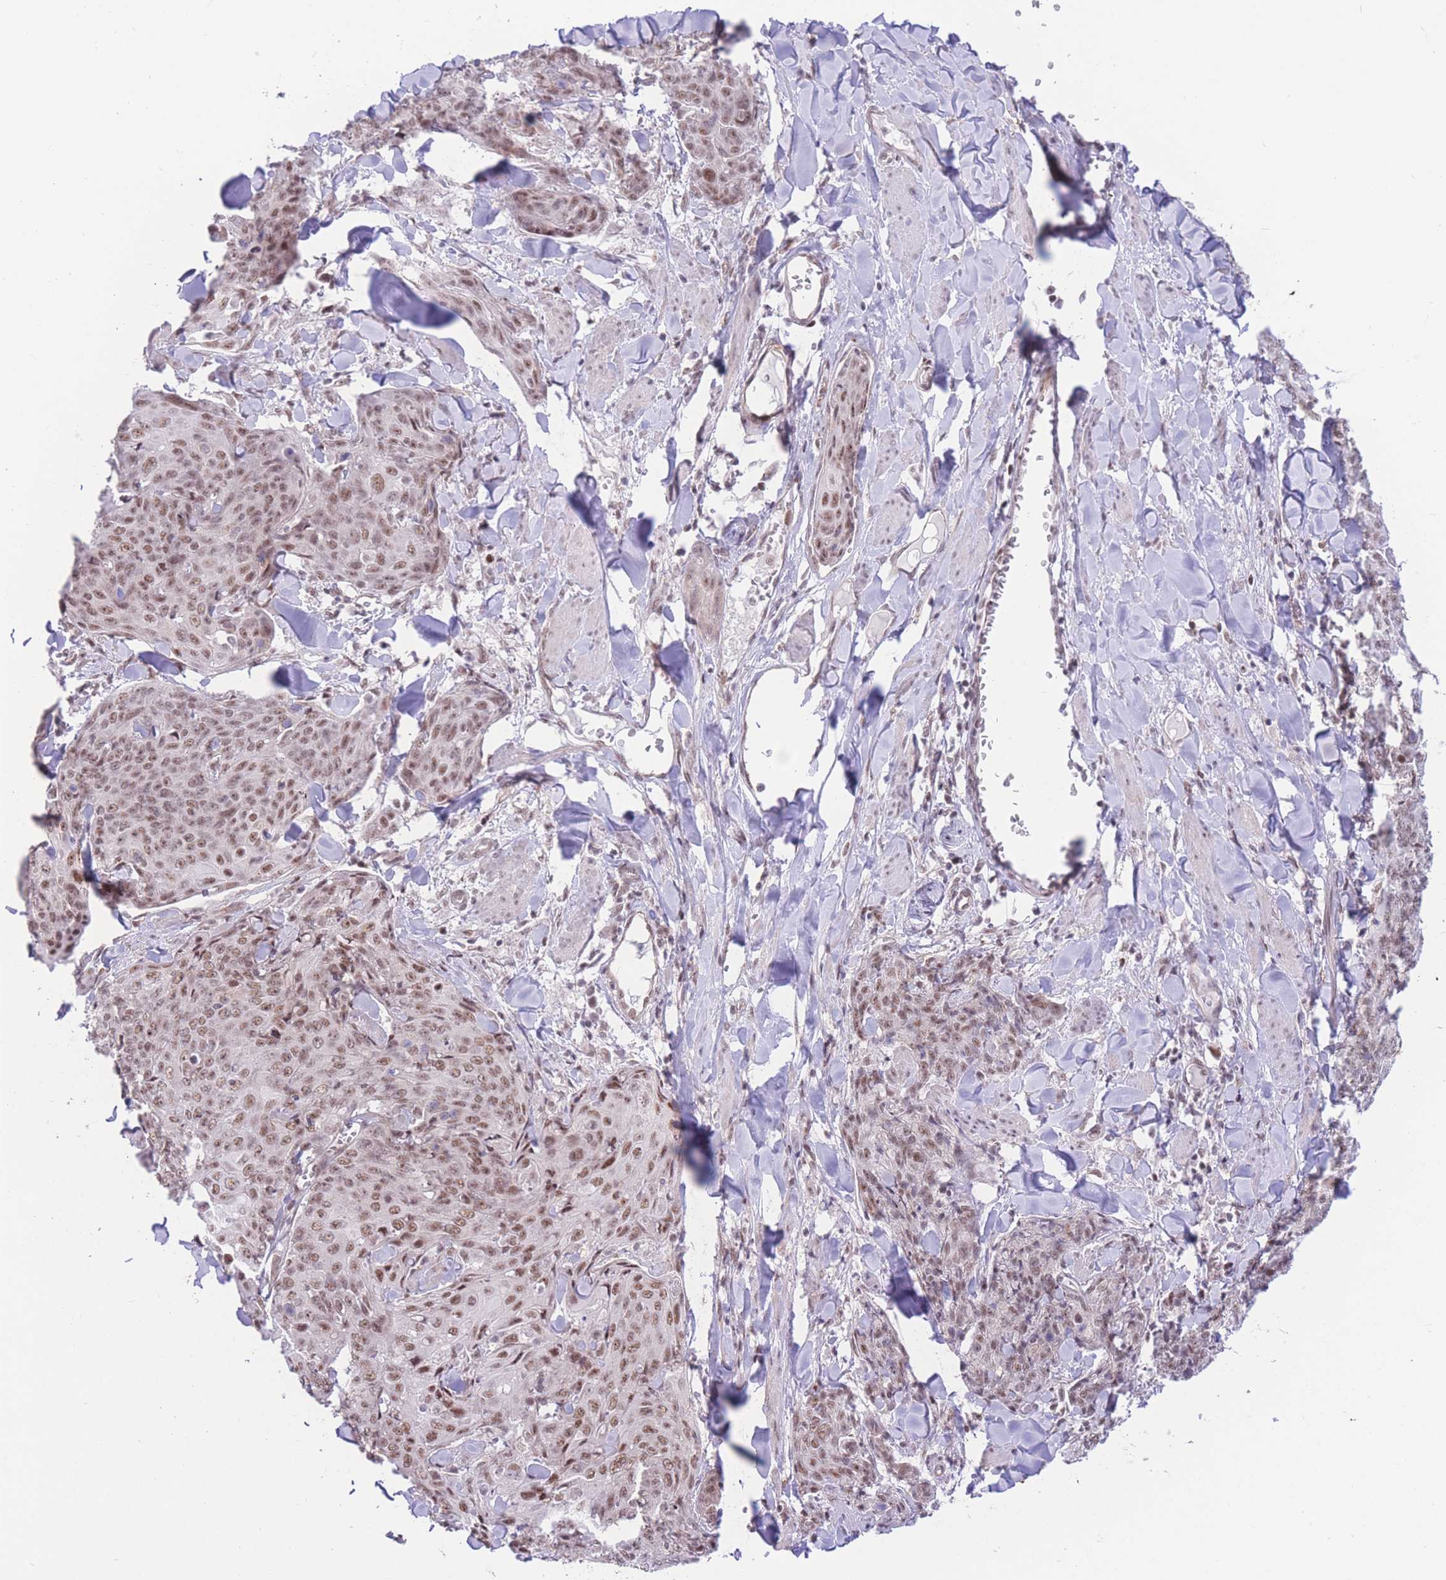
{"staining": {"intensity": "moderate", "quantity": ">75%", "location": "nuclear"}, "tissue": "skin cancer", "cell_type": "Tumor cells", "image_type": "cancer", "snomed": [{"axis": "morphology", "description": "Squamous cell carcinoma, NOS"}, {"axis": "topography", "description": "Skin"}, {"axis": "topography", "description": "Vulva"}], "caption": "Immunohistochemical staining of human skin cancer demonstrates moderate nuclear protein expression in approximately >75% of tumor cells.", "gene": "PCIF1", "patient": {"sex": "female", "age": 85}}